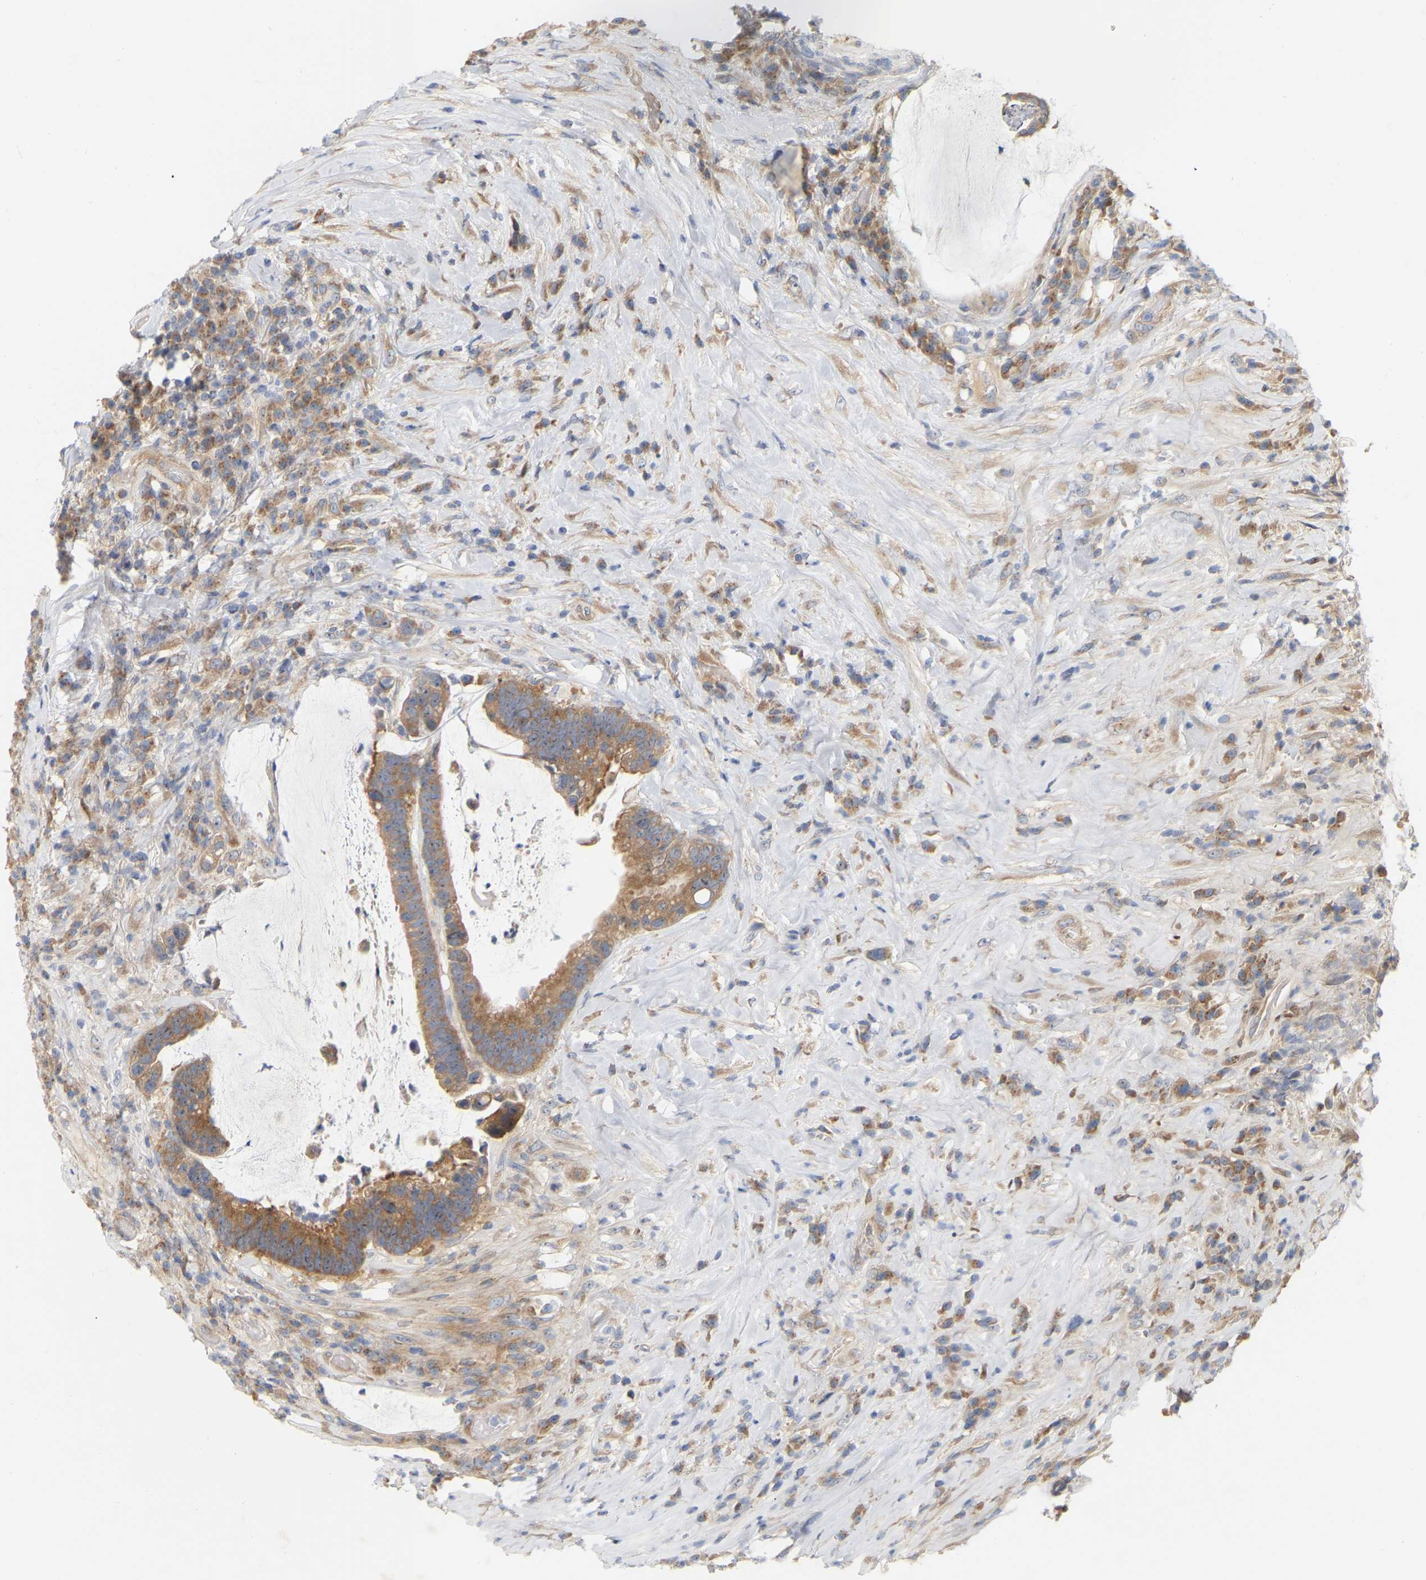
{"staining": {"intensity": "moderate", "quantity": ">75%", "location": "cytoplasmic/membranous,nuclear"}, "tissue": "colorectal cancer", "cell_type": "Tumor cells", "image_type": "cancer", "snomed": [{"axis": "morphology", "description": "Adenocarcinoma, NOS"}, {"axis": "topography", "description": "Rectum"}], "caption": "Immunohistochemistry staining of adenocarcinoma (colorectal), which demonstrates medium levels of moderate cytoplasmic/membranous and nuclear positivity in about >75% of tumor cells indicating moderate cytoplasmic/membranous and nuclear protein positivity. The staining was performed using DAB (brown) for protein detection and nuclei were counterstained in hematoxylin (blue).", "gene": "MINDY4", "patient": {"sex": "female", "age": 89}}